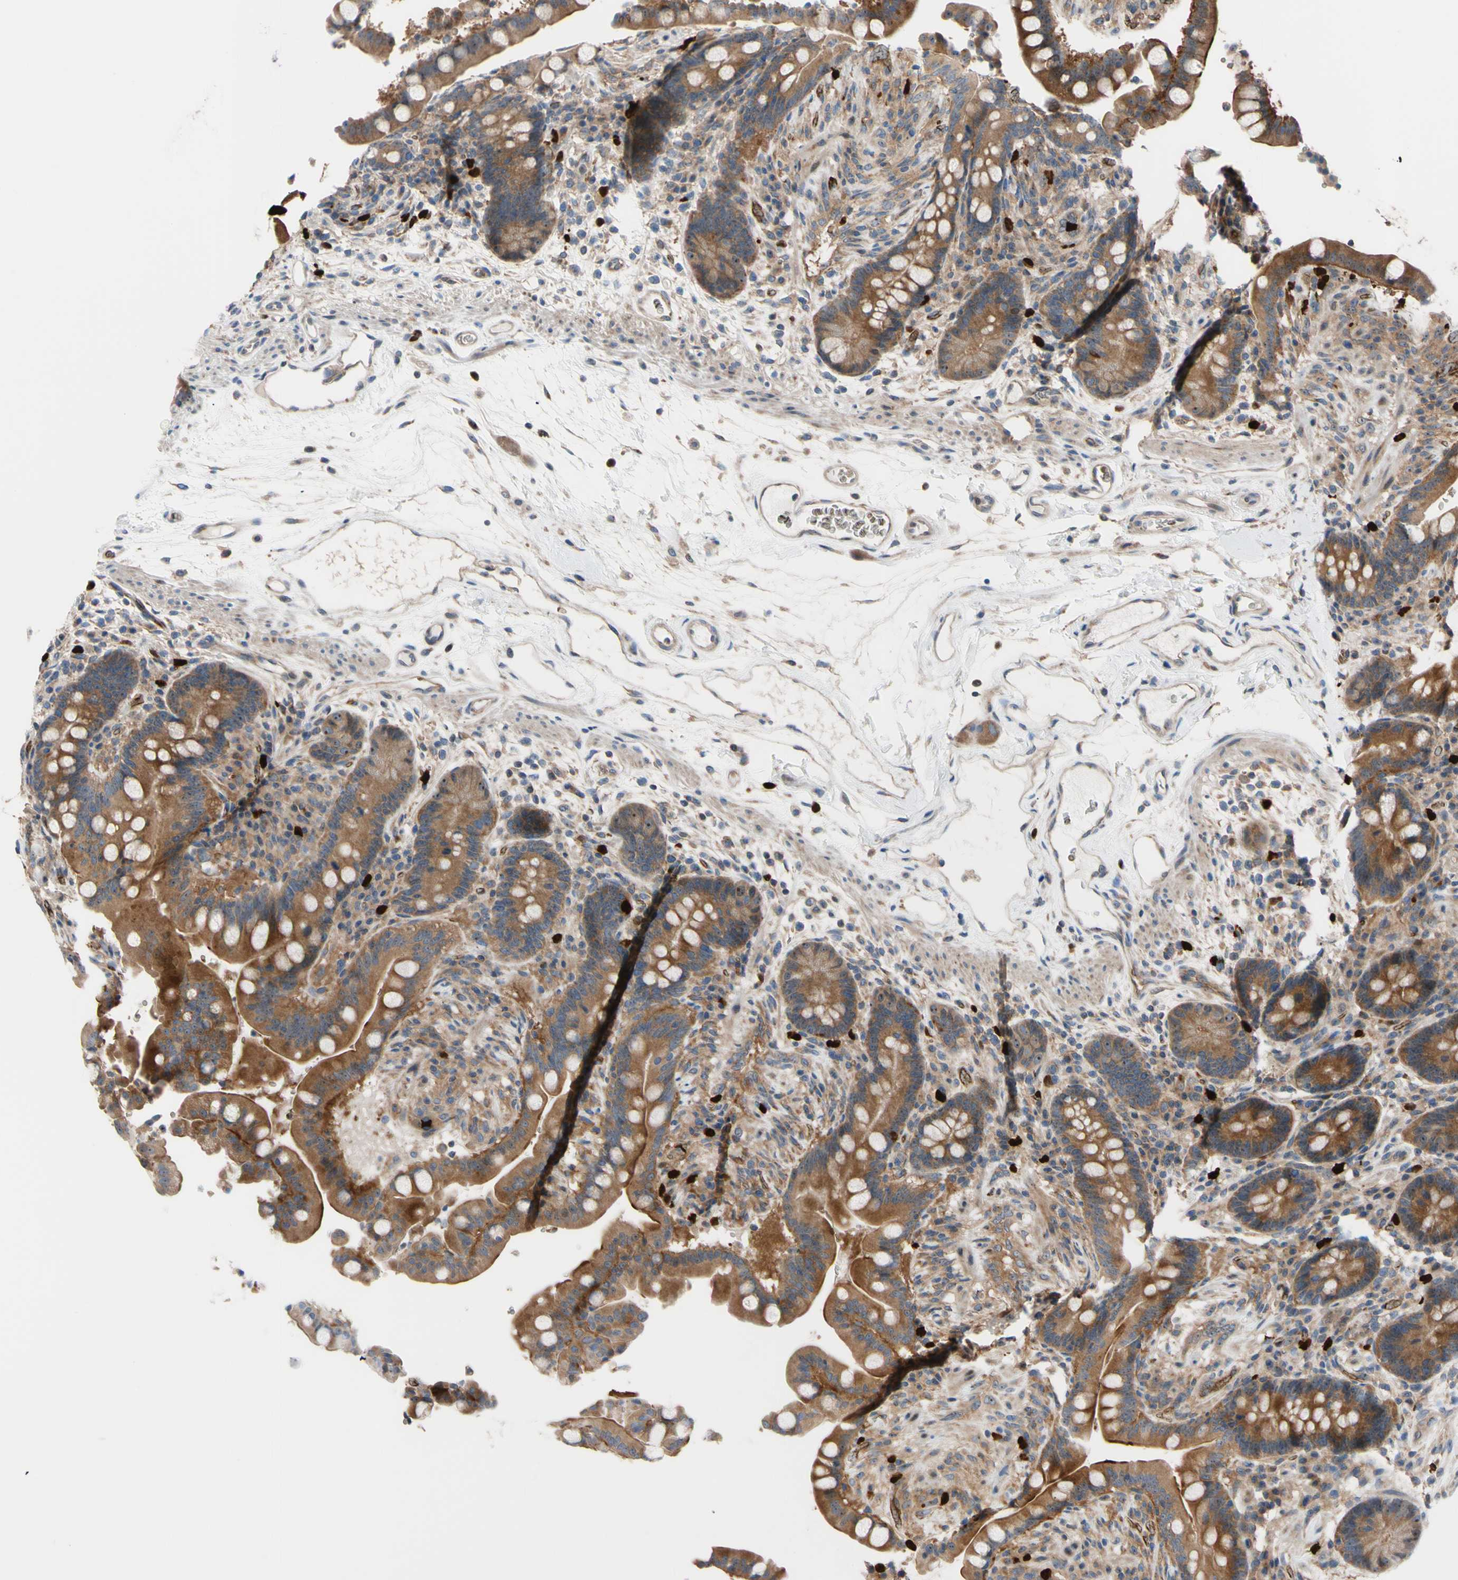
{"staining": {"intensity": "moderate", "quantity": "25%-75%", "location": "cytoplasmic/membranous,nuclear"}, "tissue": "colon", "cell_type": "Endothelial cells", "image_type": "normal", "snomed": [{"axis": "morphology", "description": "Normal tissue, NOS"}, {"axis": "topography", "description": "Colon"}], "caption": "A medium amount of moderate cytoplasmic/membranous,nuclear expression is appreciated in about 25%-75% of endothelial cells in unremarkable colon.", "gene": "USP9X", "patient": {"sex": "male", "age": 73}}